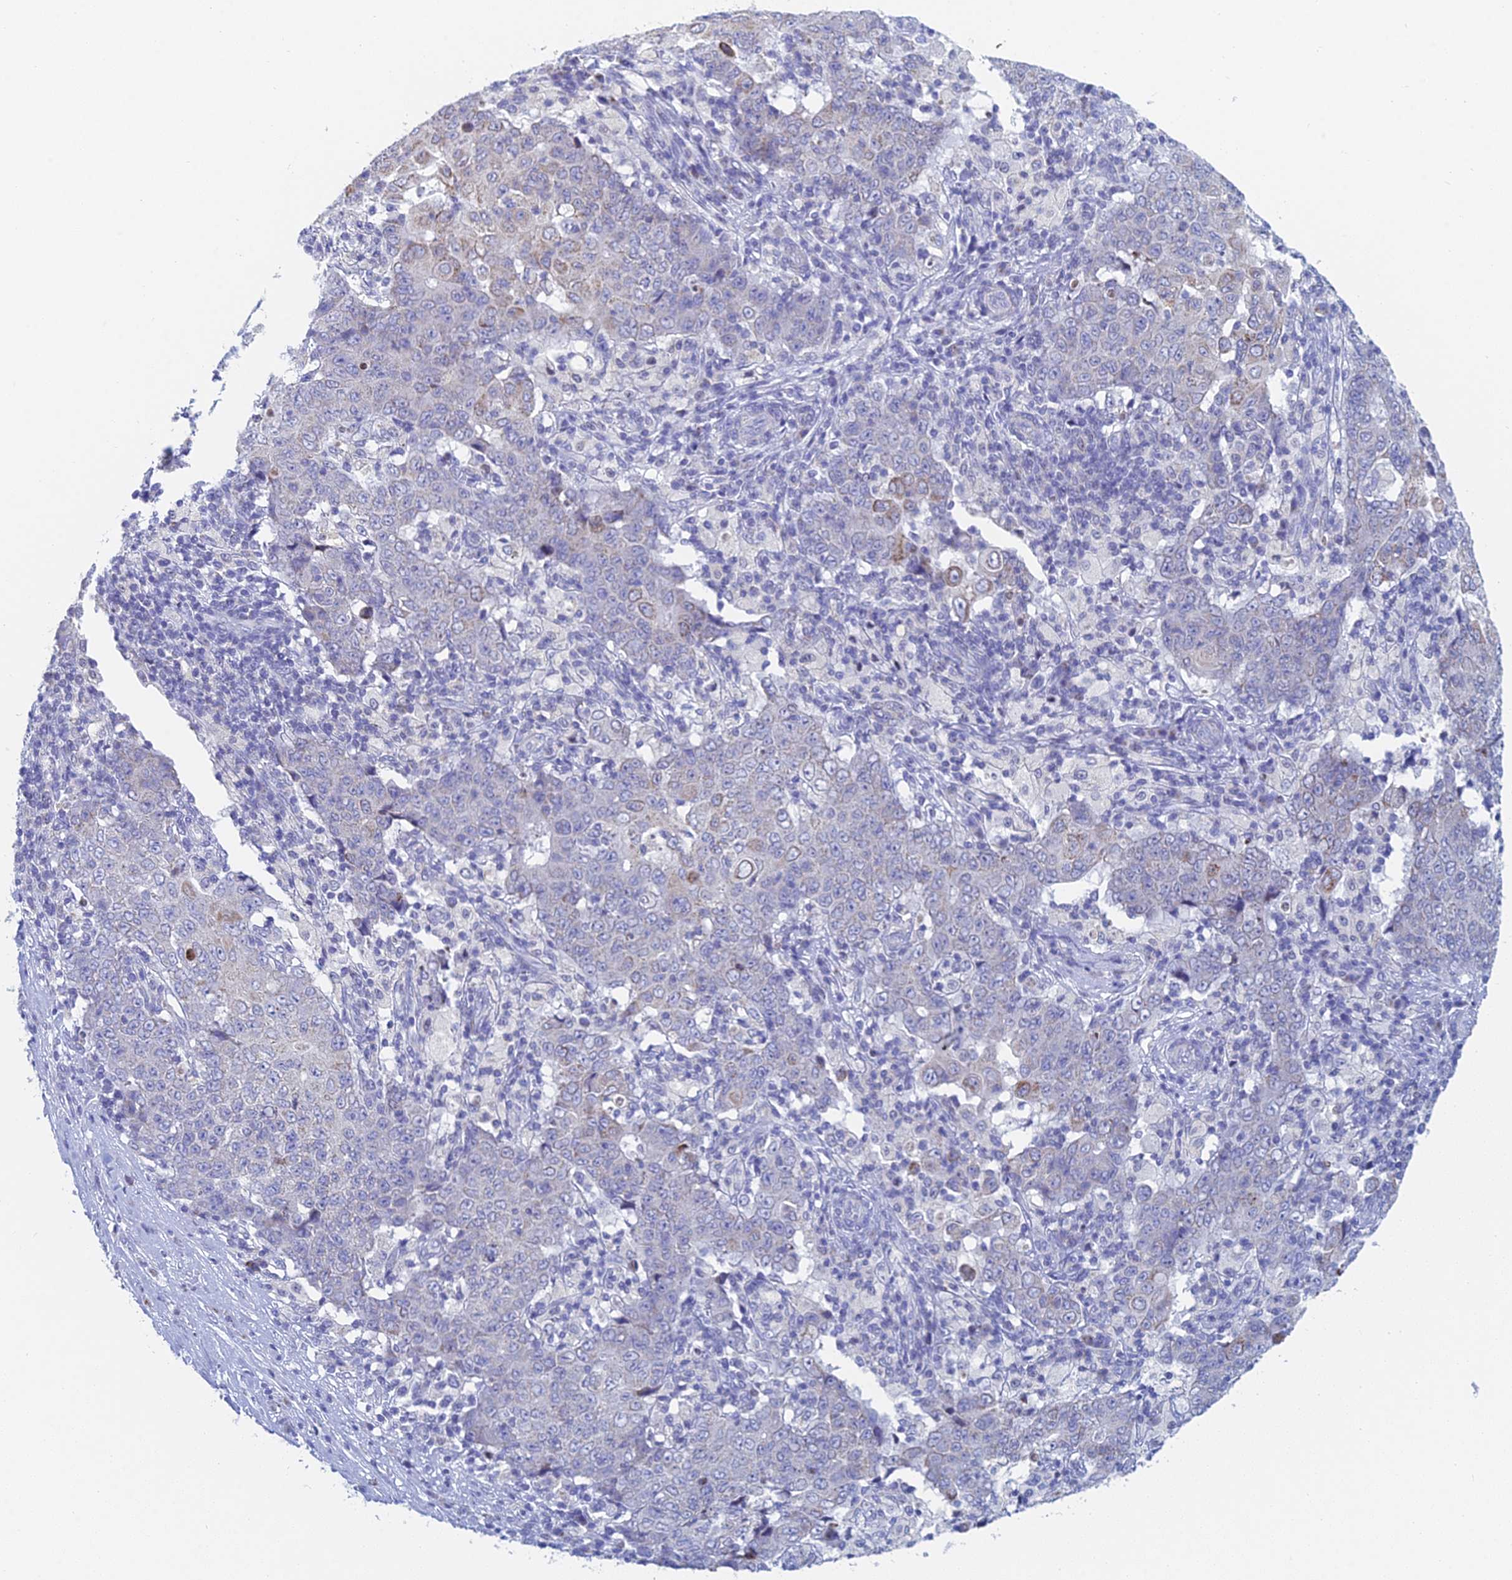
{"staining": {"intensity": "weak", "quantity": "<25%", "location": "cytoplasmic/membranous"}, "tissue": "ovarian cancer", "cell_type": "Tumor cells", "image_type": "cancer", "snomed": [{"axis": "morphology", "description": "Carcinoma, endometroid"}, {"axis": "topography", "description": "Ovary"}], "caption": "Ovarian endometroid carcinoma was stained to show a protein in brown. There is no significant expression in tumor cells. (Brightfield microscopy of DAB IHC at high magnification).", "gene": "ACSM1", "patient": {"sex": "female", "age": 42}}